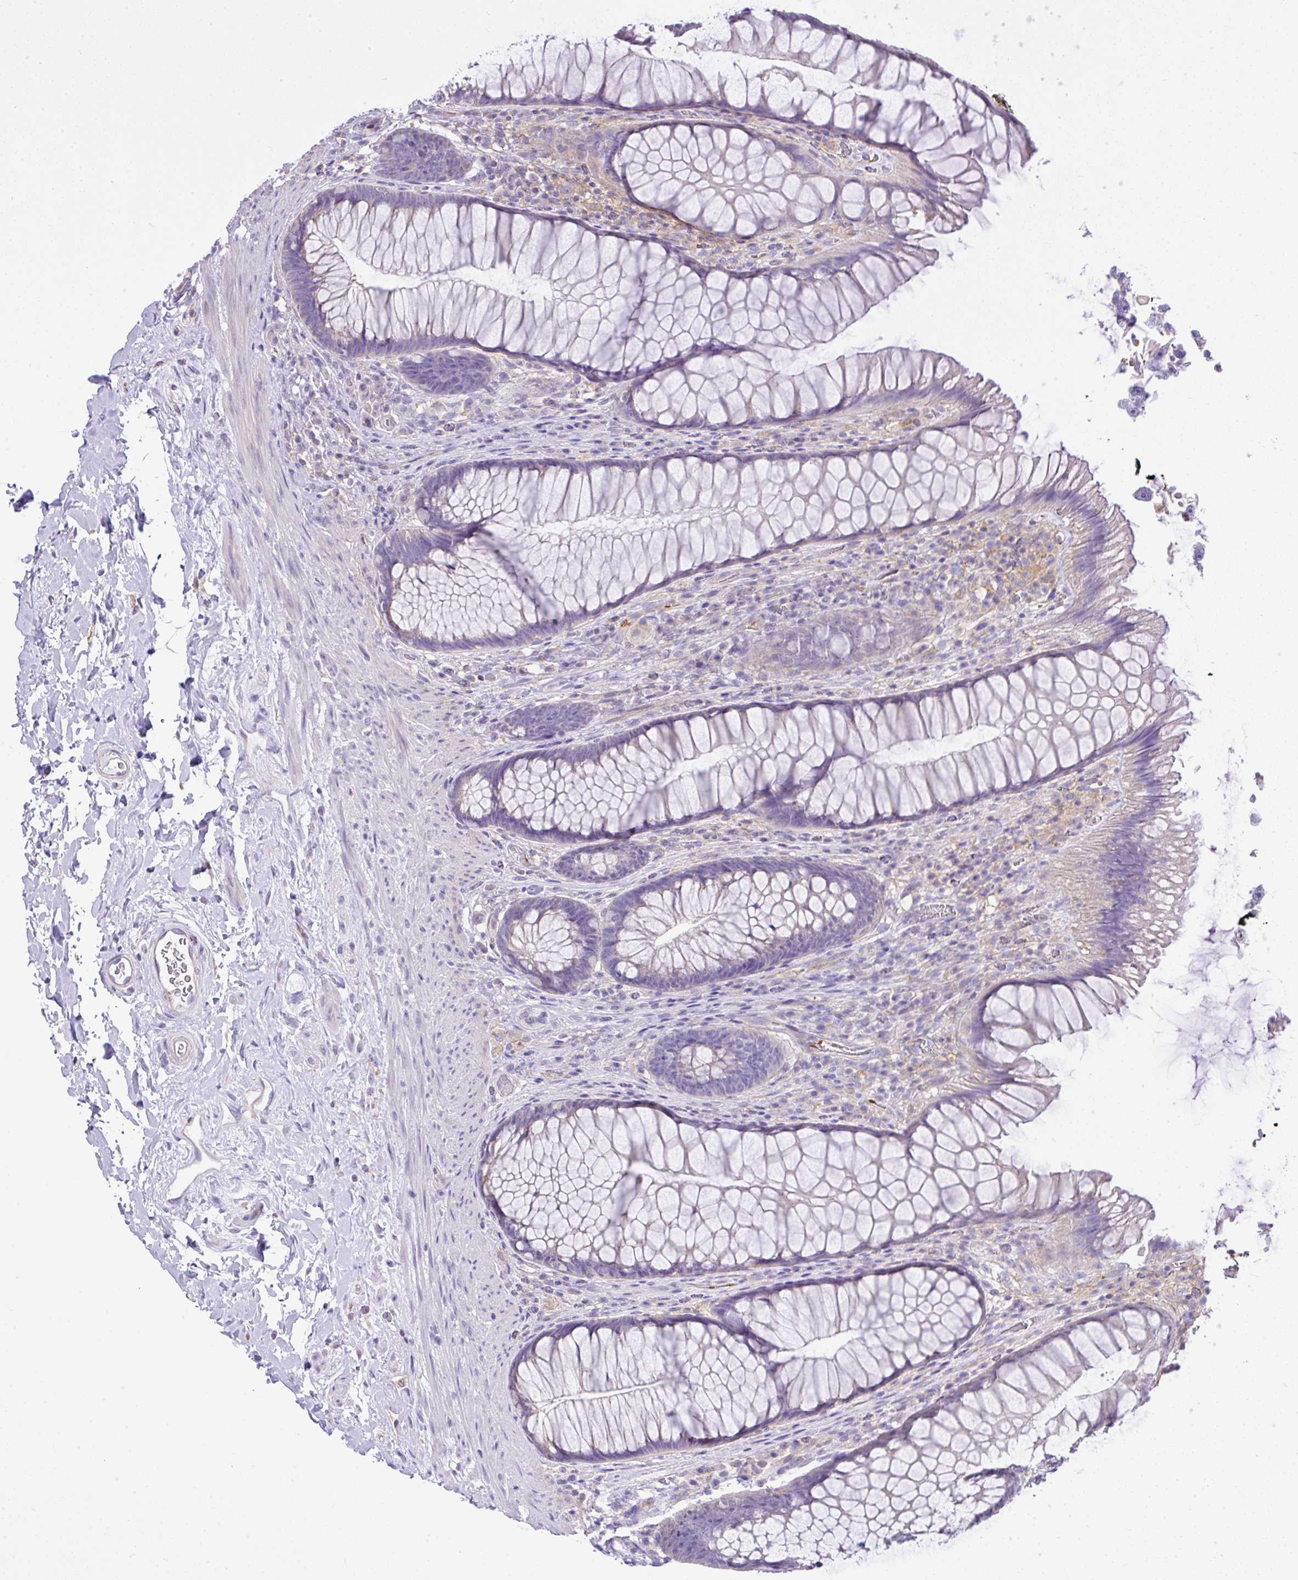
{"staining": {"intensity": "negative", "quantity": "none", "location": "none"}, "tissue": "rectum", "cell_type": "Glandular cells", "image_type": "normal", "snomed": [{"axis": "morphology", "description": "Normal tissue, NOS"}, {"axis": "topography", "description": "Rectum"}], "caption": "DAB immunohistochemical staining of benign human rectum reveals no significant expression in glandular cells.", "gene": "CCDC142", "patient": {"sex": "male", "age": 53}}